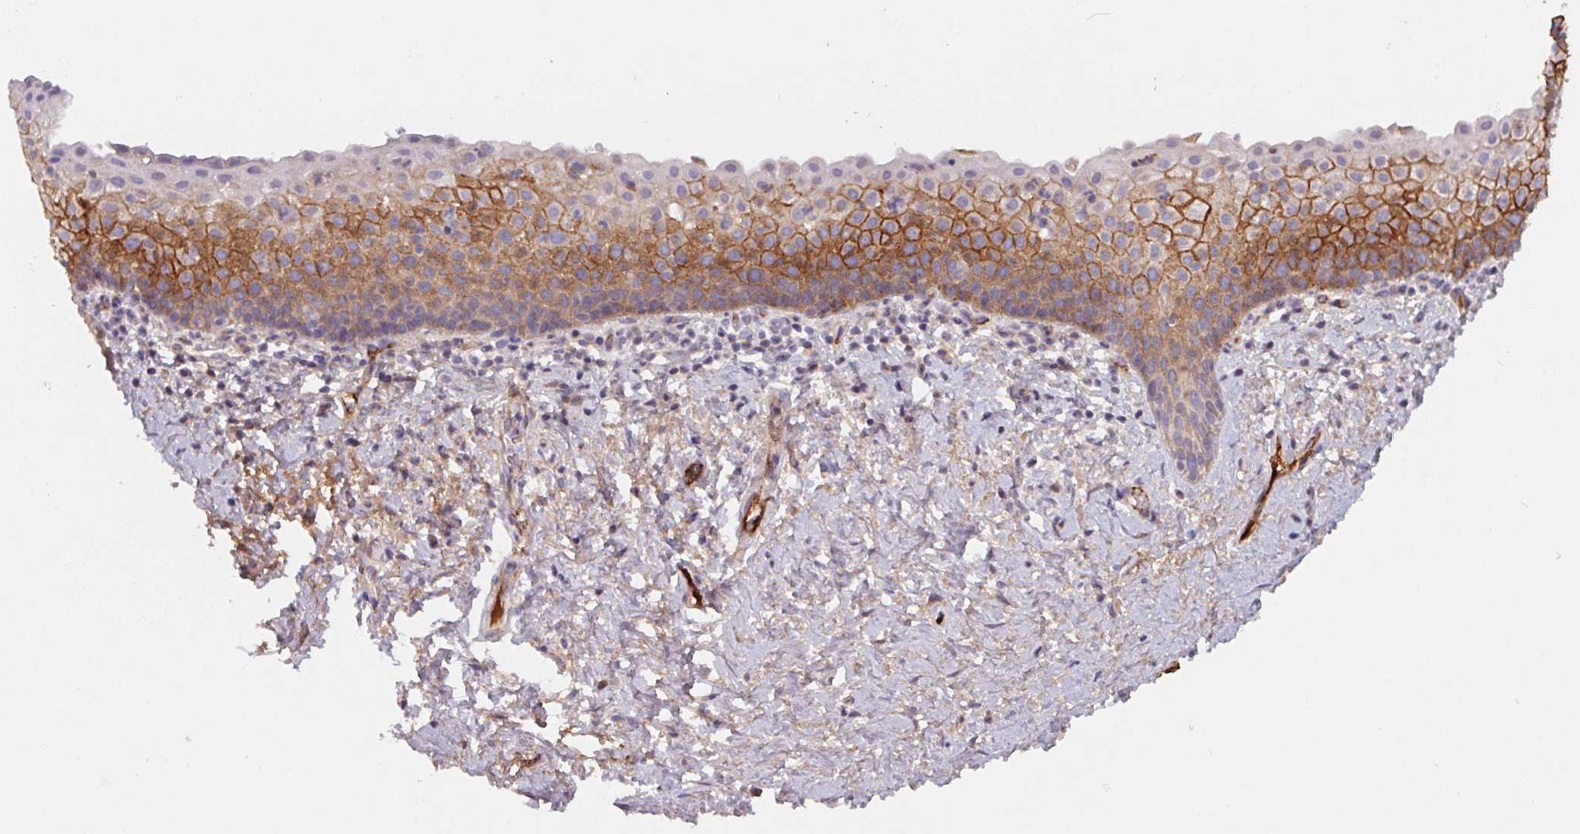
{"staining": {"intensity": "moderate", "quantity": "<25%", "location": "cytoplasmic/membranous"}, "tissue": "vagina", "cell_type": "Squamous epithelial cells", "image_type": "normal", "snomed": [{"axis": "morphology", "description": "Normal tissue, NOS"}, {"axis": "topography", "description": "Vagina"}], "caption": "Moderate cytoplasmic/membranous positivity for a protein is present in about <25% of squamous epithelial cells of unremarkable vagina using IHC.", "gene": "LPA", "patient": {"sex": "female", "age": 61}}